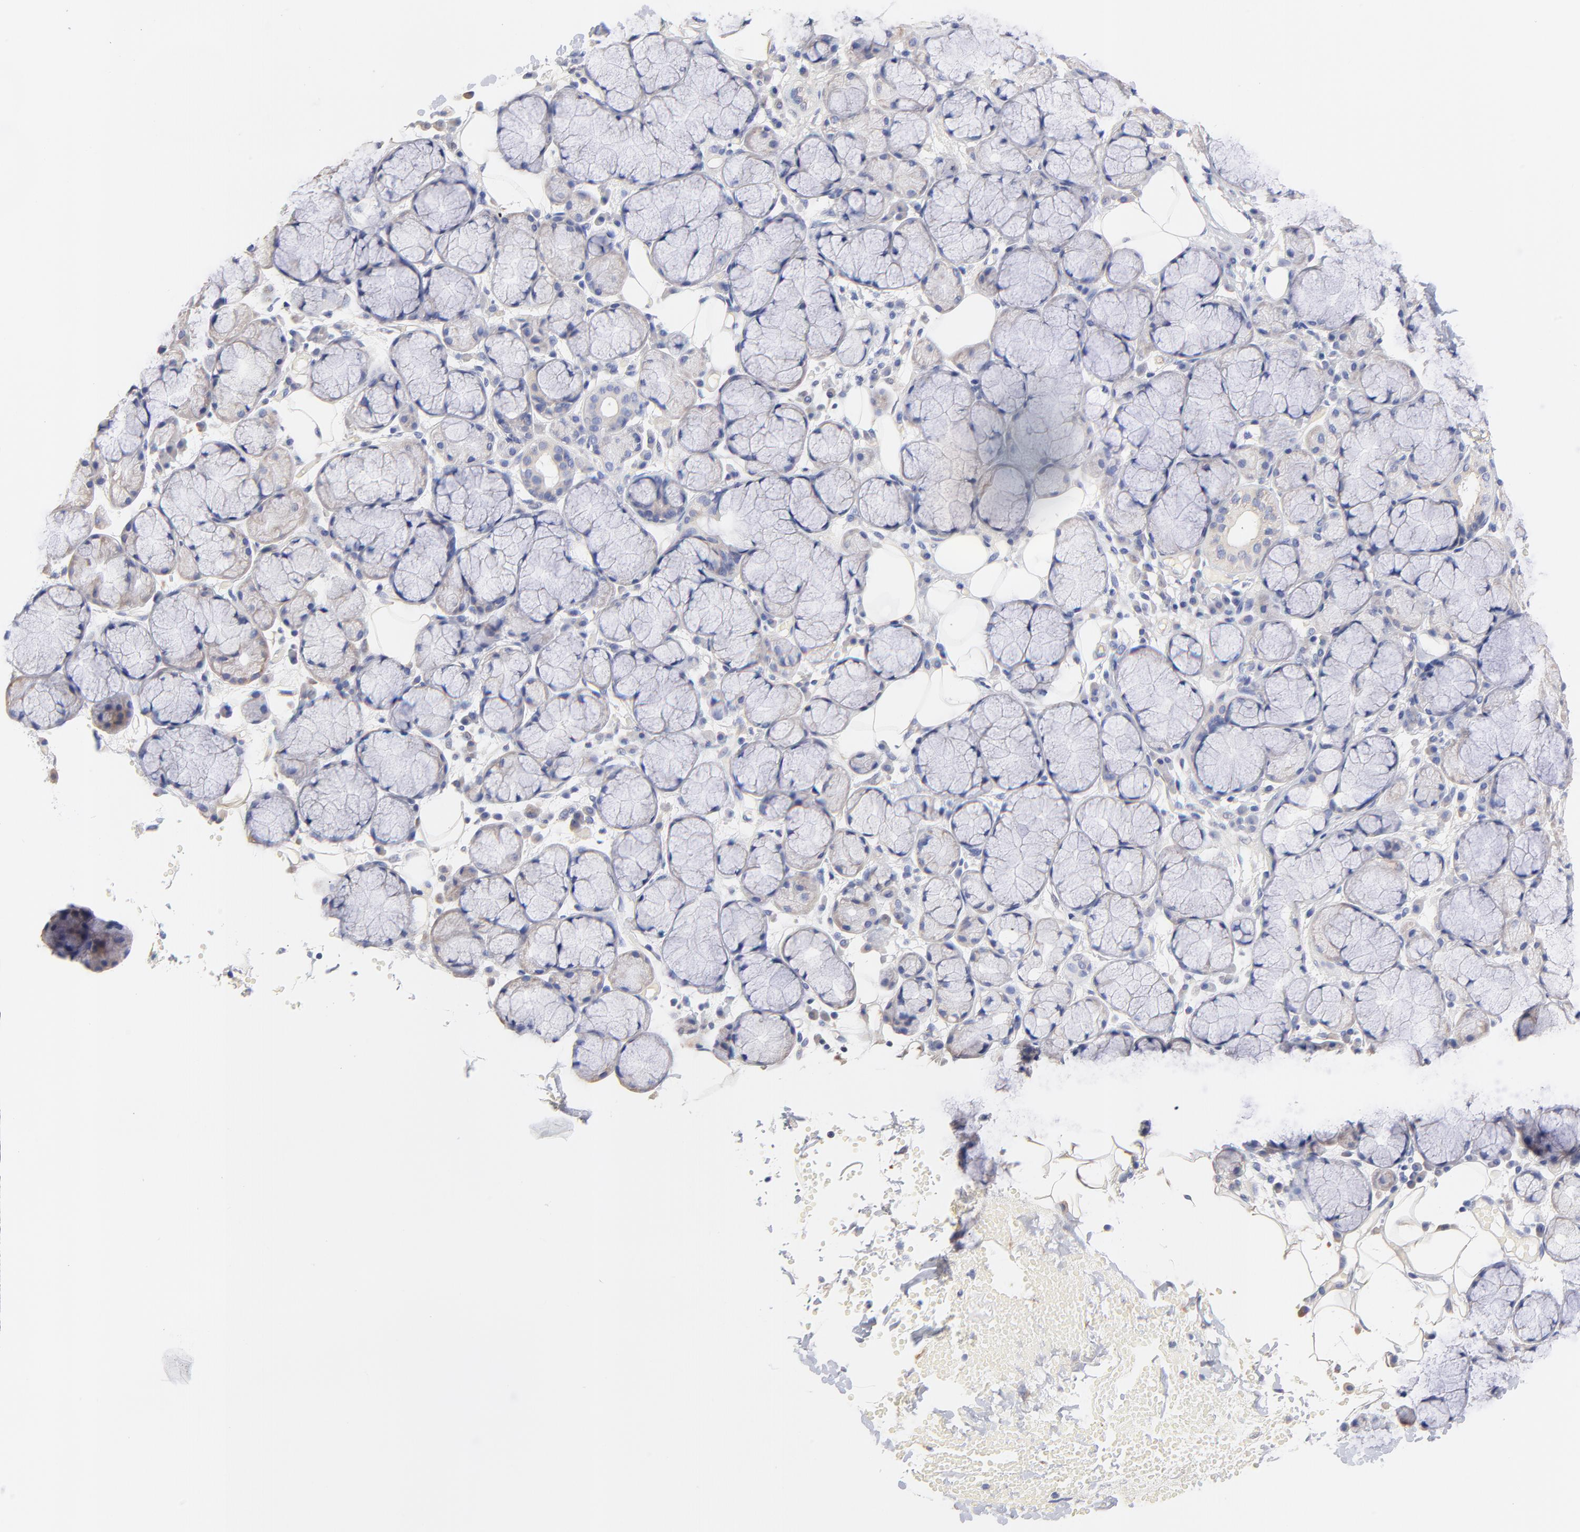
{"staining": {"intensity": "weak", "quantity": "<25%", "location": "cytoplasmic/membranous"}, "tissue": "salivary gland", "cell_type": "Glandular cells", "image_type": "normal", "snomed": [{"axis": "morphology", "description": "Normal tissue, NOS"}, {"axis": "topography", "description": "Skeletal muscle"}, {"axis": "topography", "description": "Oral tissue"}, {"axis": "topography", "description": "Salivary gland"}, {"axis": "topography", "description": "Peripheral nerve tissue"}], "caption": "This photomicrograph is of benign salivary gland stained with immunohistochemistry to label a protein in brown with the nuclei are counter-stained blue. There is no positivity in glandular cells. The staining was performed using DAB to visualize the protein expression in brown, while the nuclei were stained in blue with hematoxylin (Magnification: 20x).", "gene": "HS3ST1", "patient": {"sex": "male", "age": 54}}